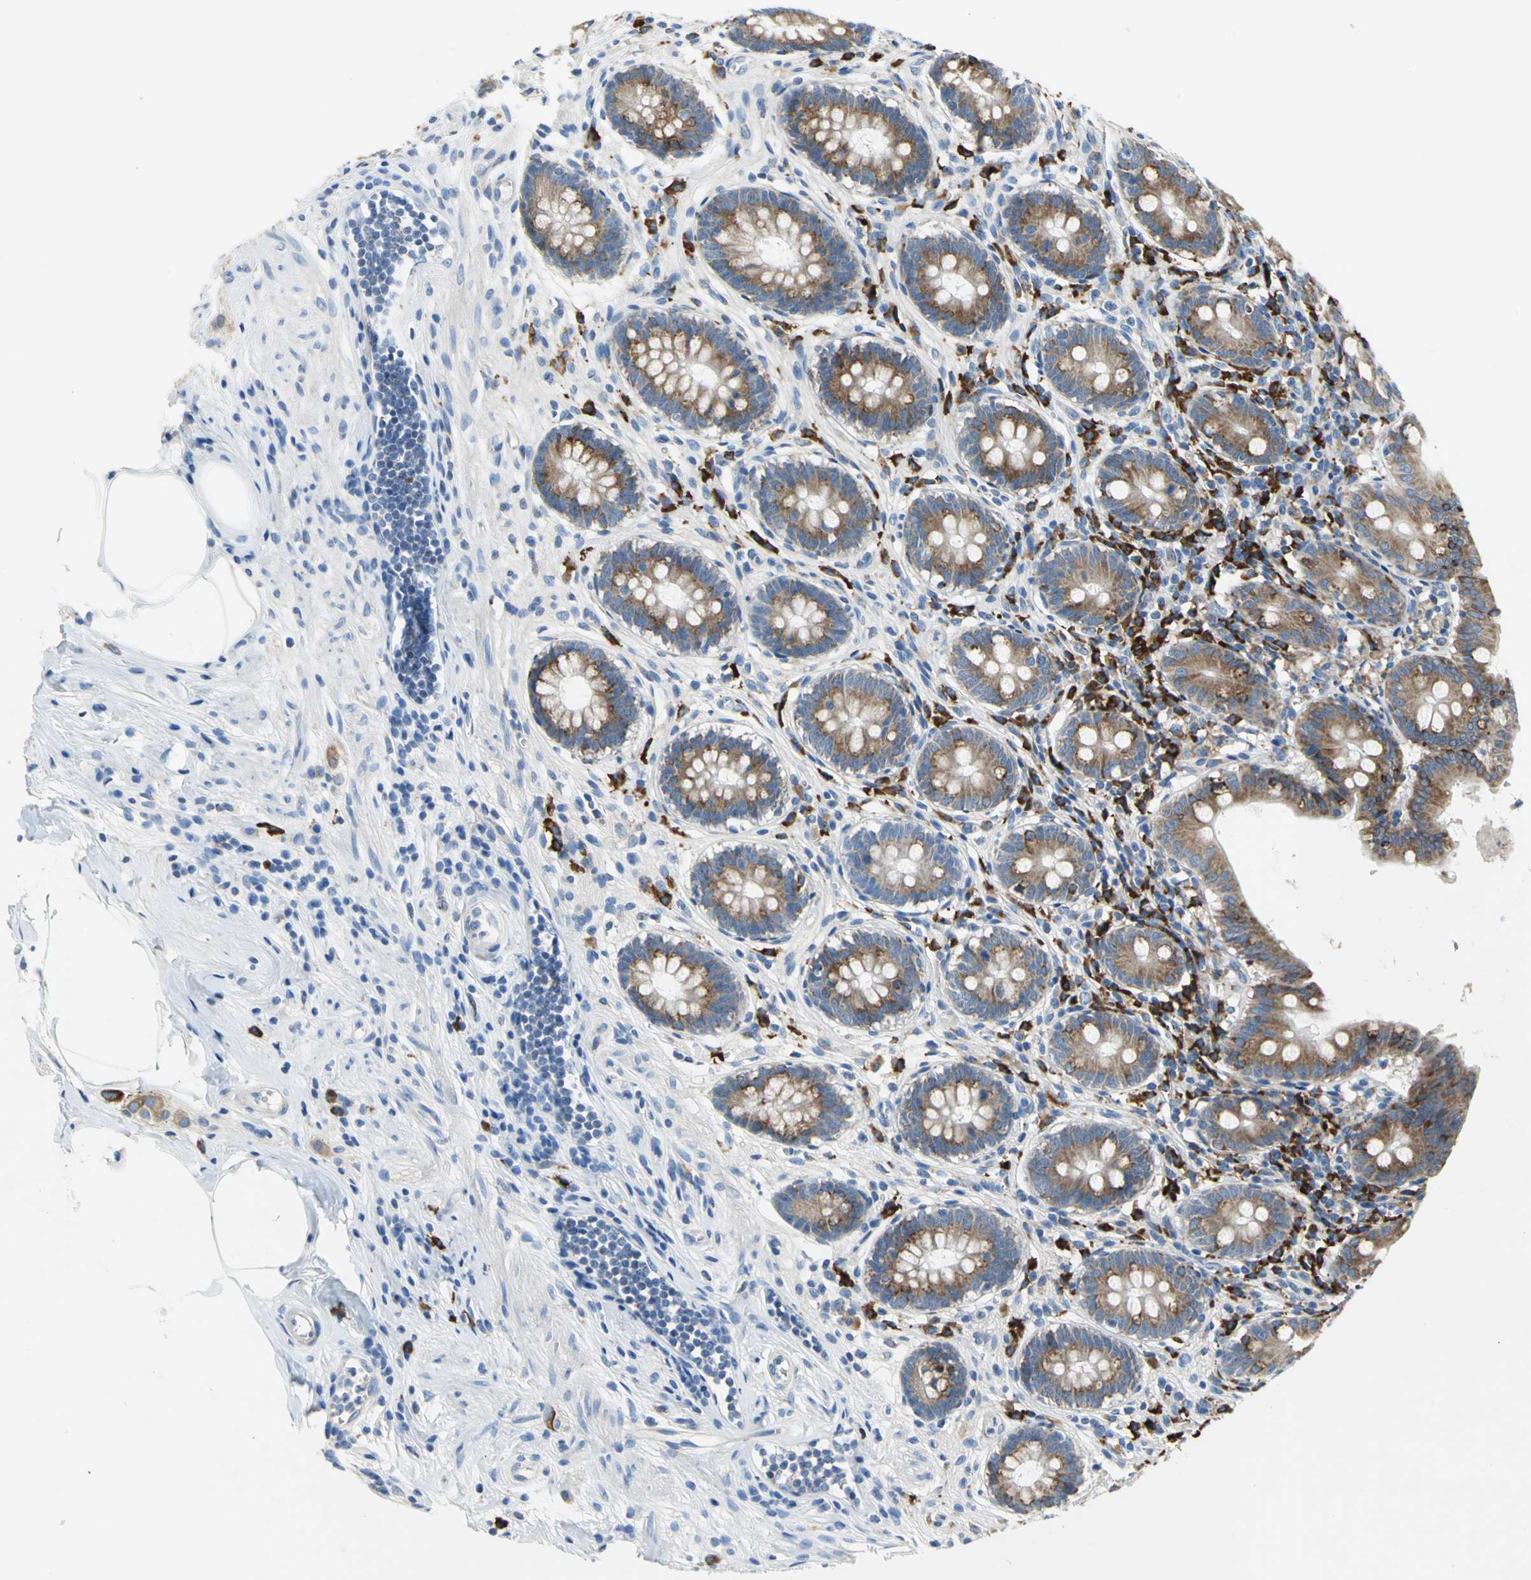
{"staining": {"intensity": "strong", "quantity": ">75%", "location": "cytoplasmic/membranous"}, "tissue": "appendix", "cell_type": "Glandular cells", "image_type": "normal", "snomed": [{"axis": "morphology", "description": "Normal tissue, NOS"}, {"axis": "topography", "description": "Appendix"}], "caption": "Immunohistochemistry (IHC) of unremarkable human appendix displays high levels of strong cytoplasmic/membranous positivity in approximately >75% of glandular cells. (Stains: DAB (3,3'-diaminobenzidine) in brown, nuclei in blue, Microscopy: brightfield microscopy at high magnification).", "gene": "TULP4", "patient": {"sex": "female", "age": 50}}